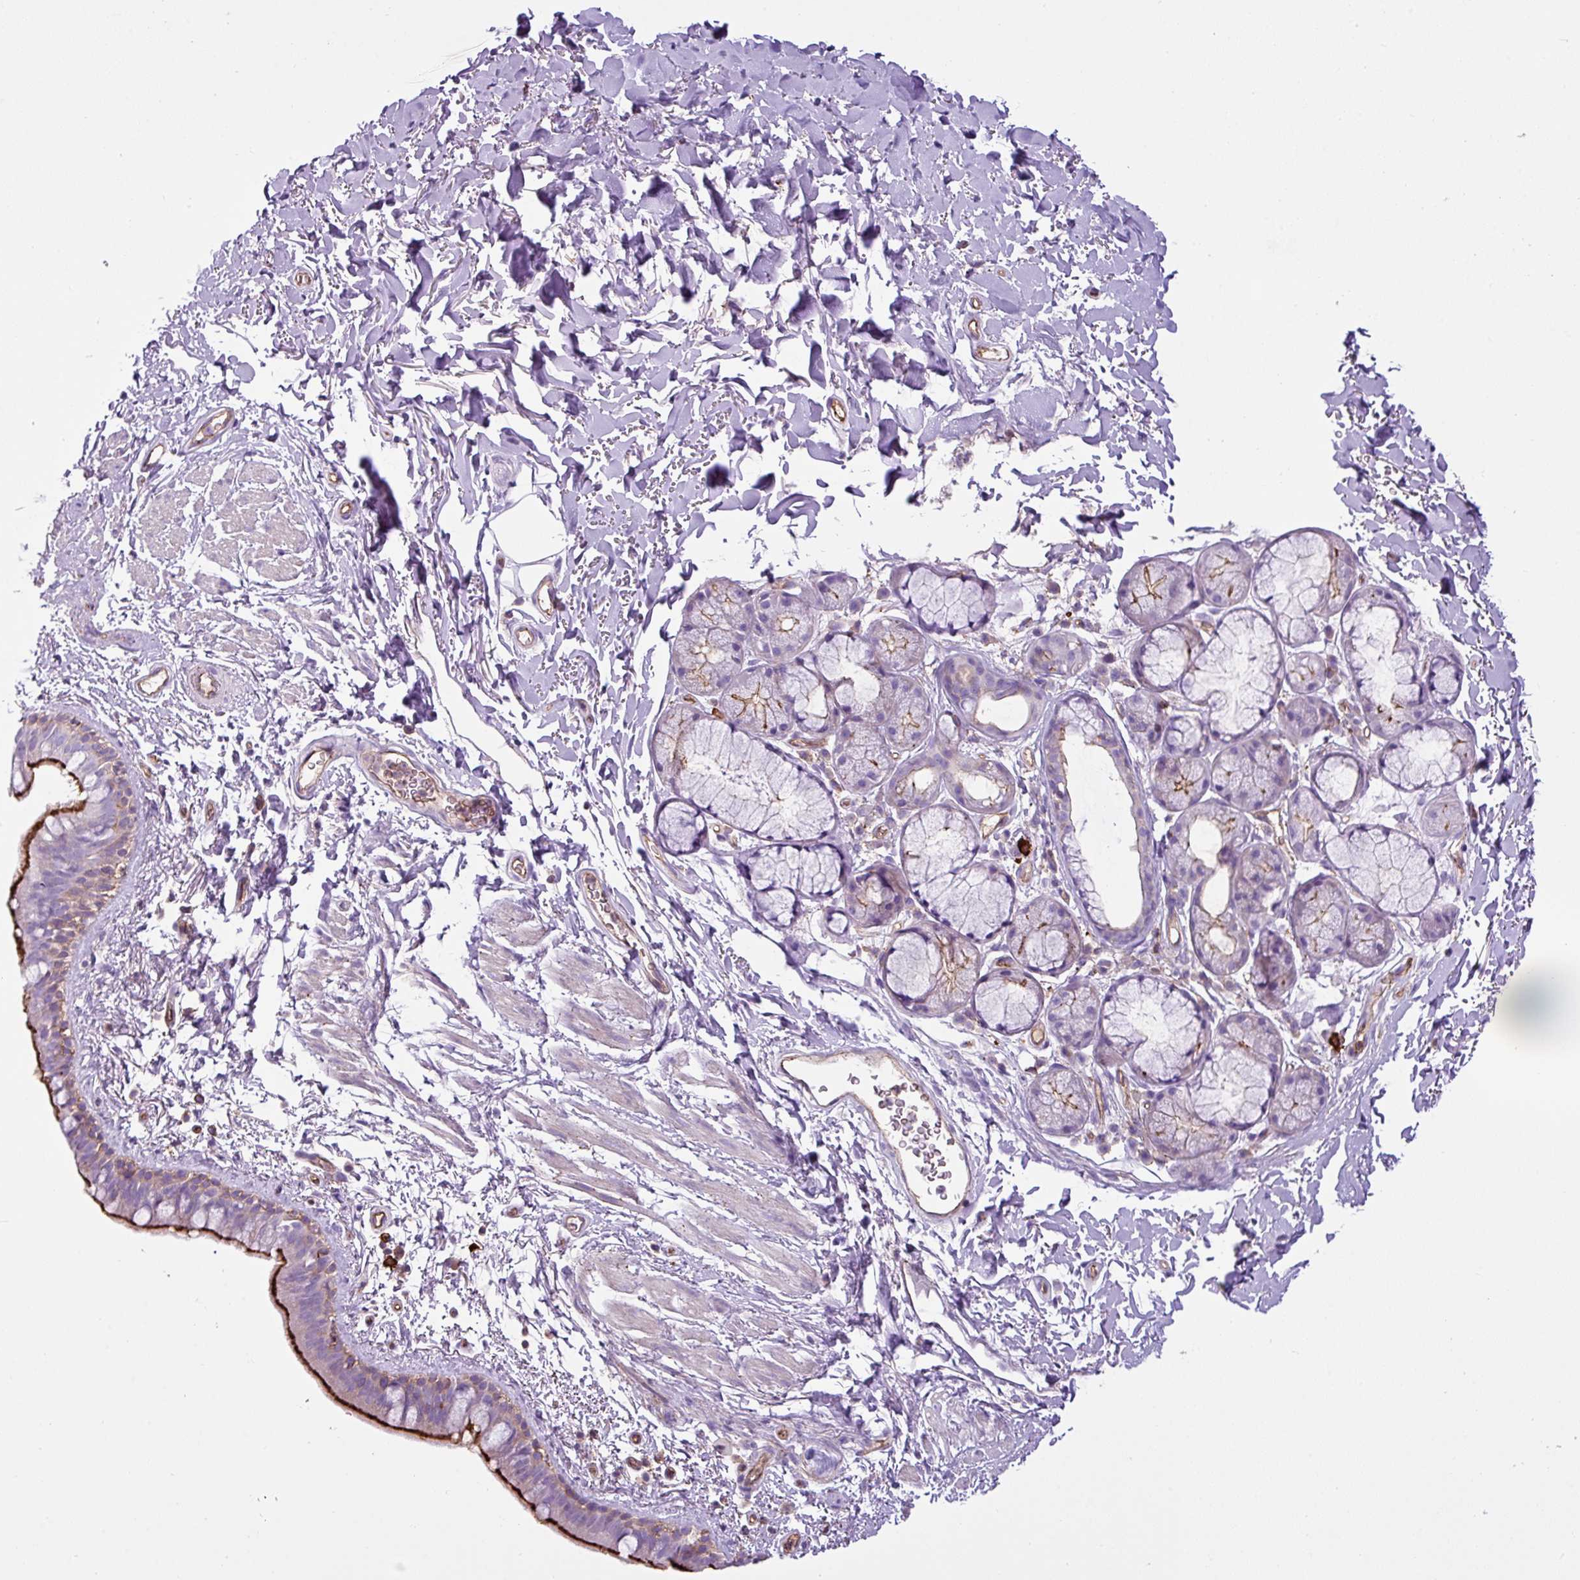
{"staining": {"intensity": "moderate", "quantity": "25%-75%", "location": "cytoplasmic/membranous"}, "tissue": "bronchus", "cell_type": "Respiratory epithelial cells", "image_type": "normal", "snomed": [{"axis": "morphology", "description": "Normal tissue, NOS"}, {"axis": "morphology", "description": "Squamous cell carcinoma, NOS"}, {"axis": "topography", "description": "Bronchus"}, {"axis": "topography", "description": "Lung"}], "caption": "The micrograph reveals staining of normal bronchus, revealing moderate cytoplasmic/membranous protein positivity (brown color) within respiratory epithelial cells.", "gene": "EME2", "patient": {"sex": "female", "age": 70}}